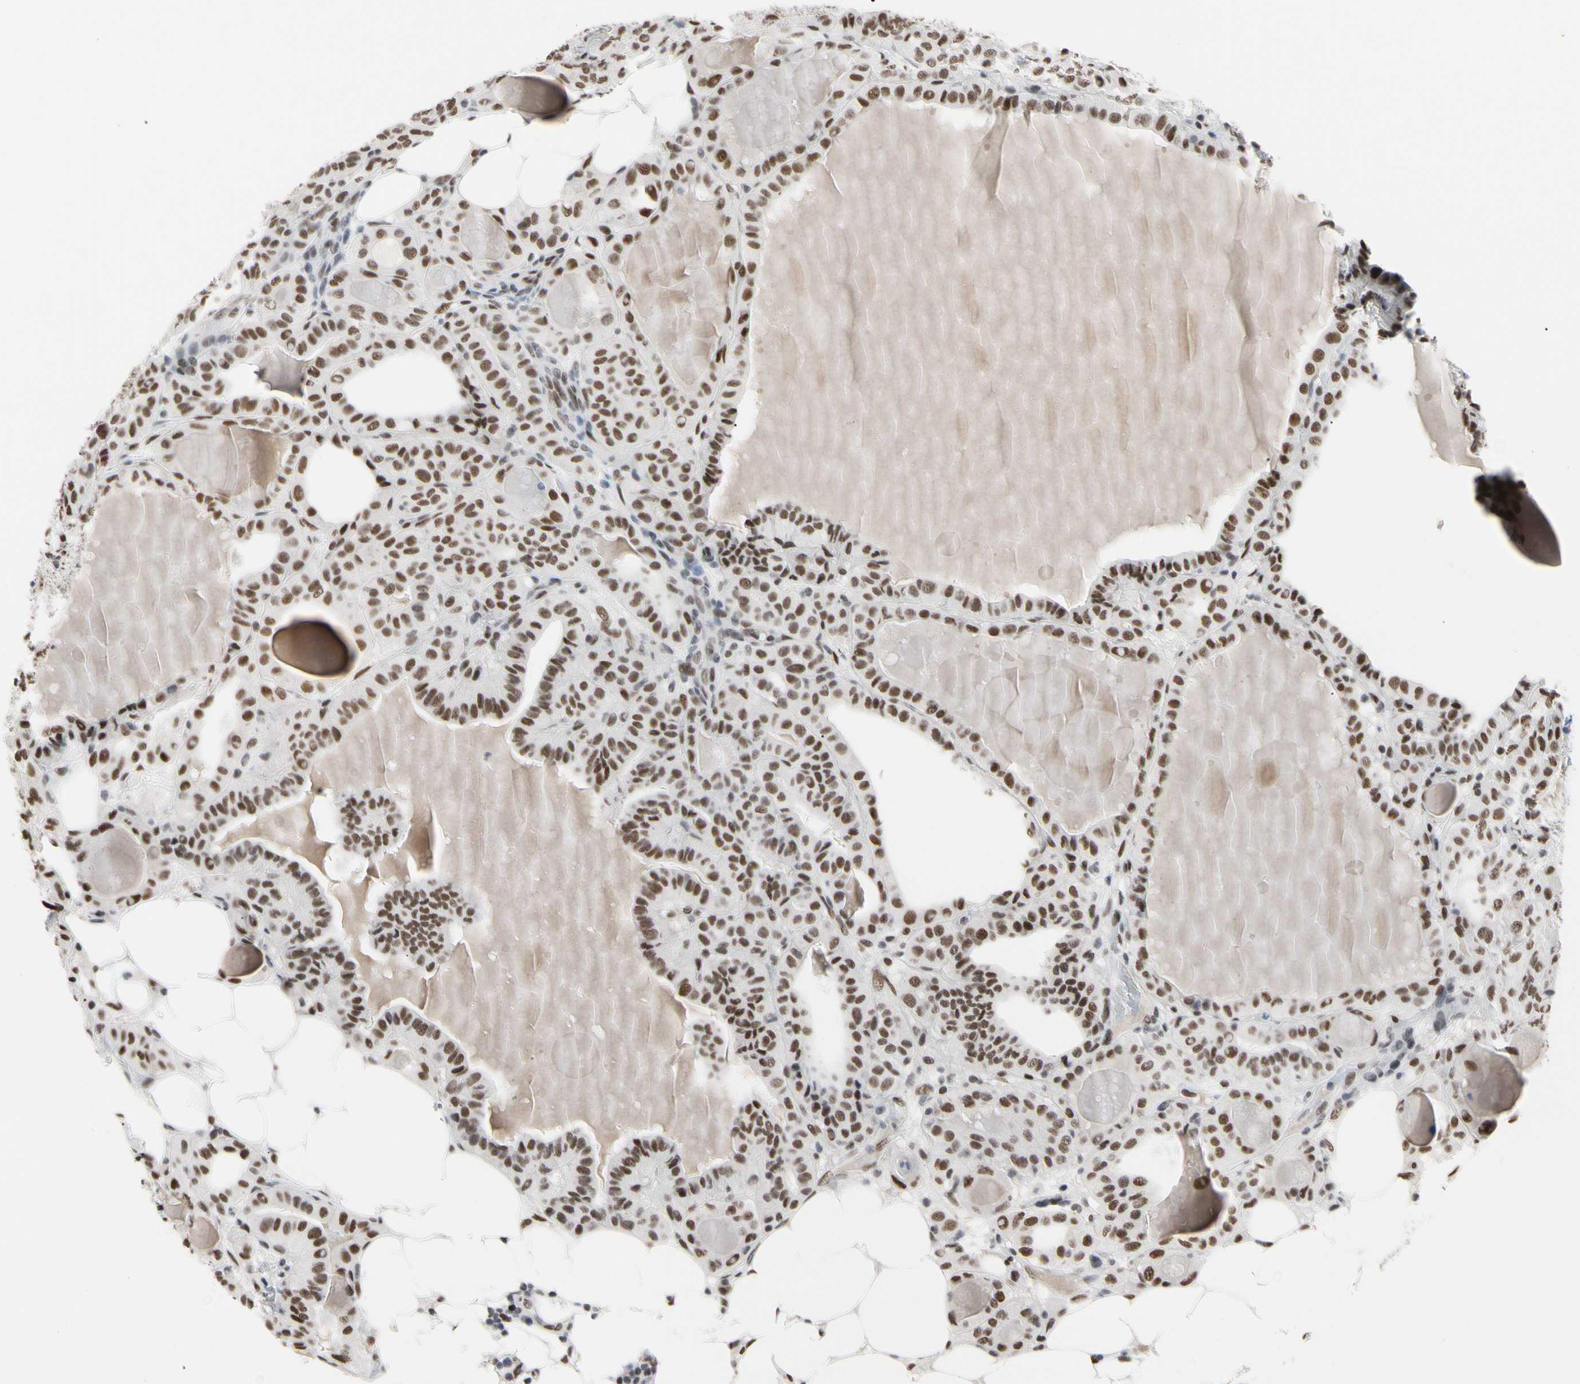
{"staining": {"intensity": "moderate", "quantity": ">75%", "location": "nuclear"}, "tissue": "thyroid cancer", "cell_type": "Tumor cells", "image_type": "cancer", "snomed": [{"axis": "morphology", "description": "Papillary adenocarcinoma, NOS"}, {"axis": "topography", "description": "Thyroid gland"}], "caption": "This is an image of IHC staining of papillary adenocarcinoma (thyroid), which shows moderate expression in the nuclear of tumor cells.", "gene": "FAM98B", "patient": {"sex": "male", "age": 77}}